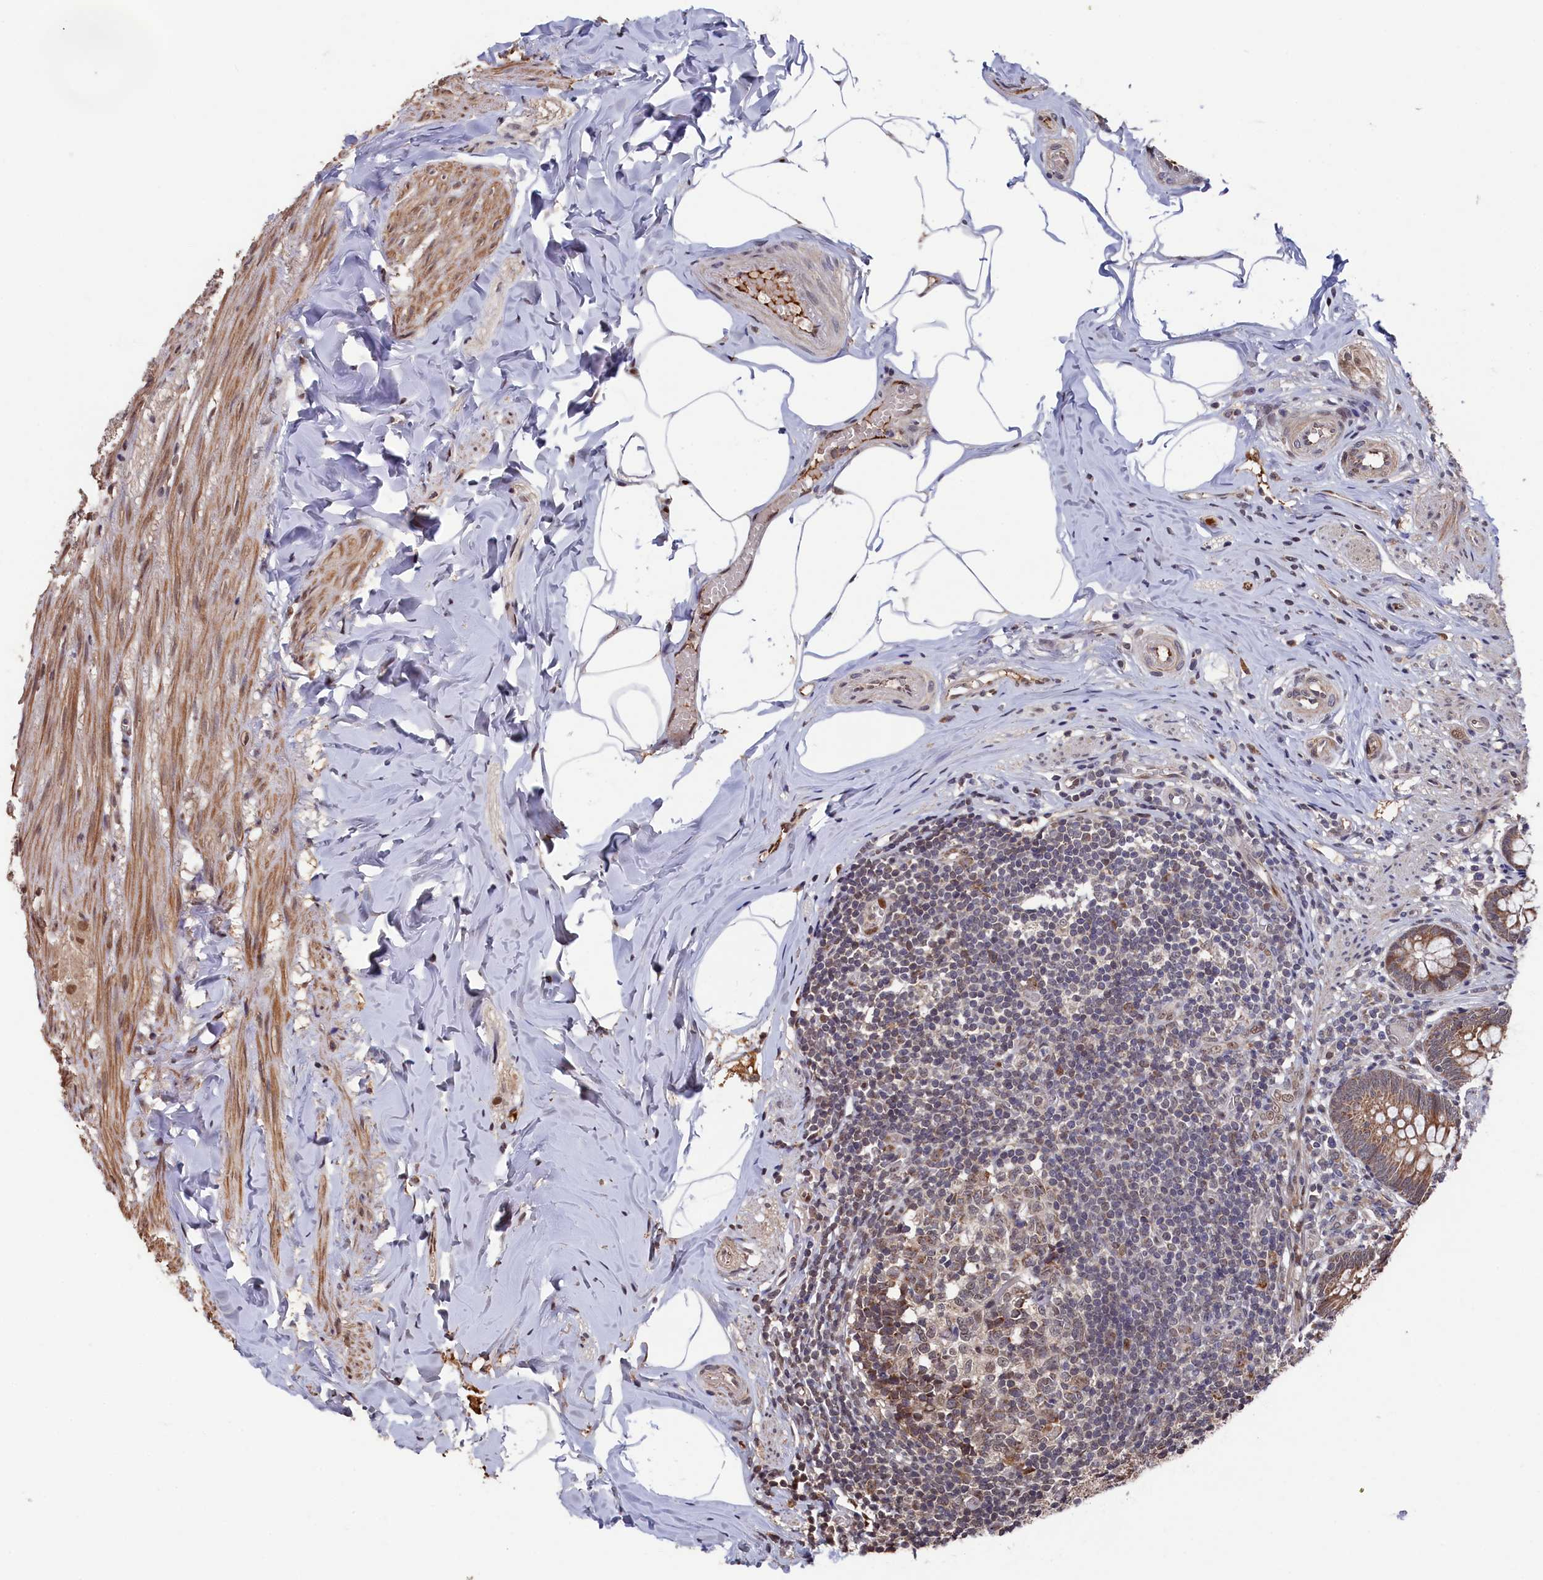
{"staining": {"intensity": "moderate", "quantity": ">75%", "location": "cytoplasmic/membranous"}, "tissue": "appendix", "cell_type": "Glandular cells", "image_type": "normal", "snomed": [{"axis": "morphology", "description": "Normal tissue, NOS"}, {"axis": "topography", "description": "Appendix"}], "caption": "This image reveals benign appendix stained with IHC to label a protein in brown. The cytoplasmic/membranous of glandular cells show moderate positivity for the protein. Nuclei are counter-stained blue.", "gene": "CLPX", "patient": {"sex": "male", "age": 55}}